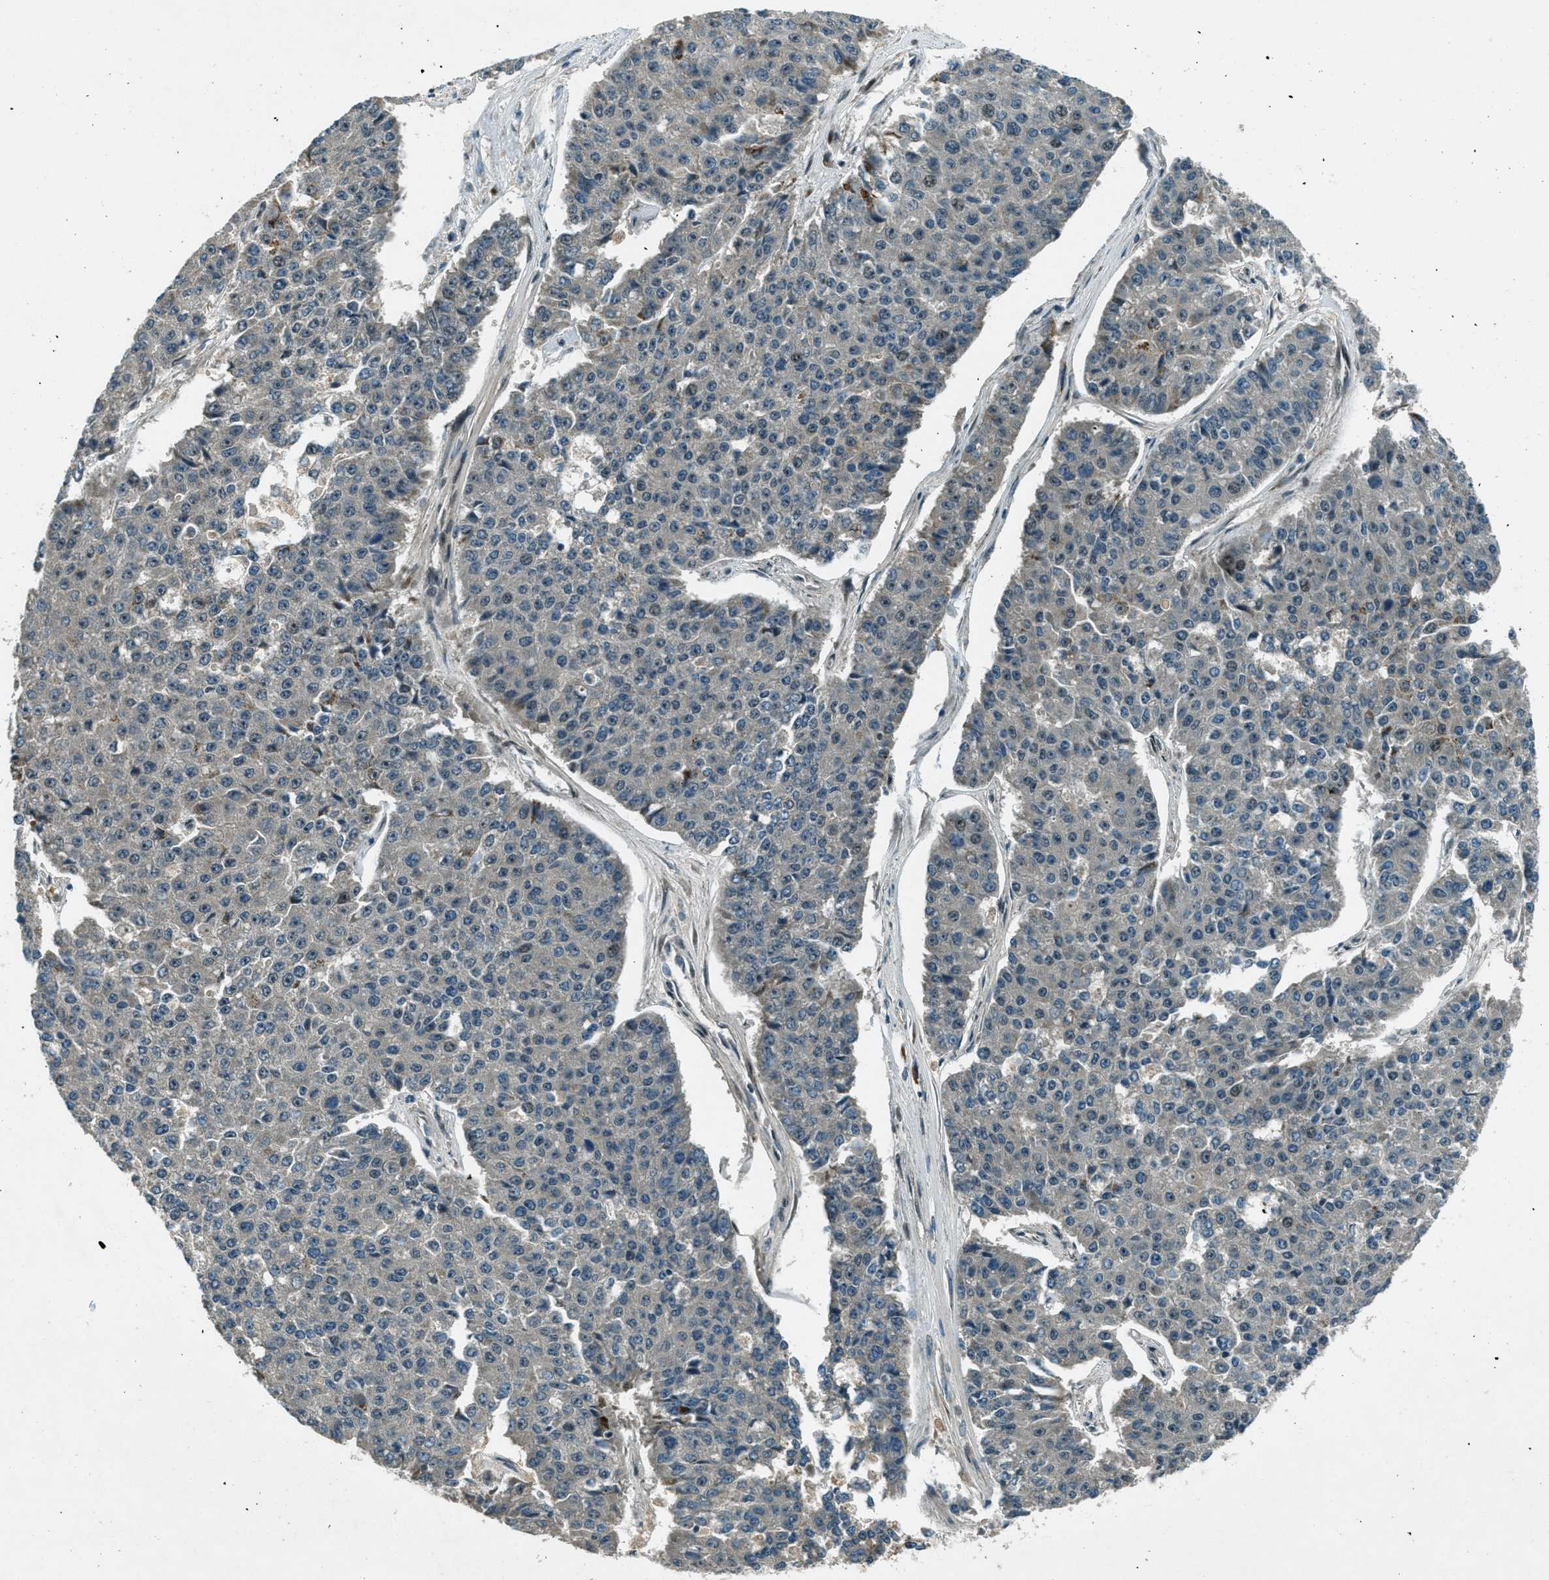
{"staining": {"intensity": "negative", "quantity": "none", "location": "none"}, "tissue": "pancreatic cancer", "cell_type": "Tumor cells", "image_type": "cancer", "snomed": [{"axis": "morphology", "description": "Adenocarcinoma, NOS"}, {"axis": "topography", "description": "Pancreas"}], "caption": "This is an immunohistochemistry micrograph of pancreatic adenocarcinoma. There is no expression in tumor cells.", "gene": "STK11", "patient": {"sex": "male", "age": 50}}